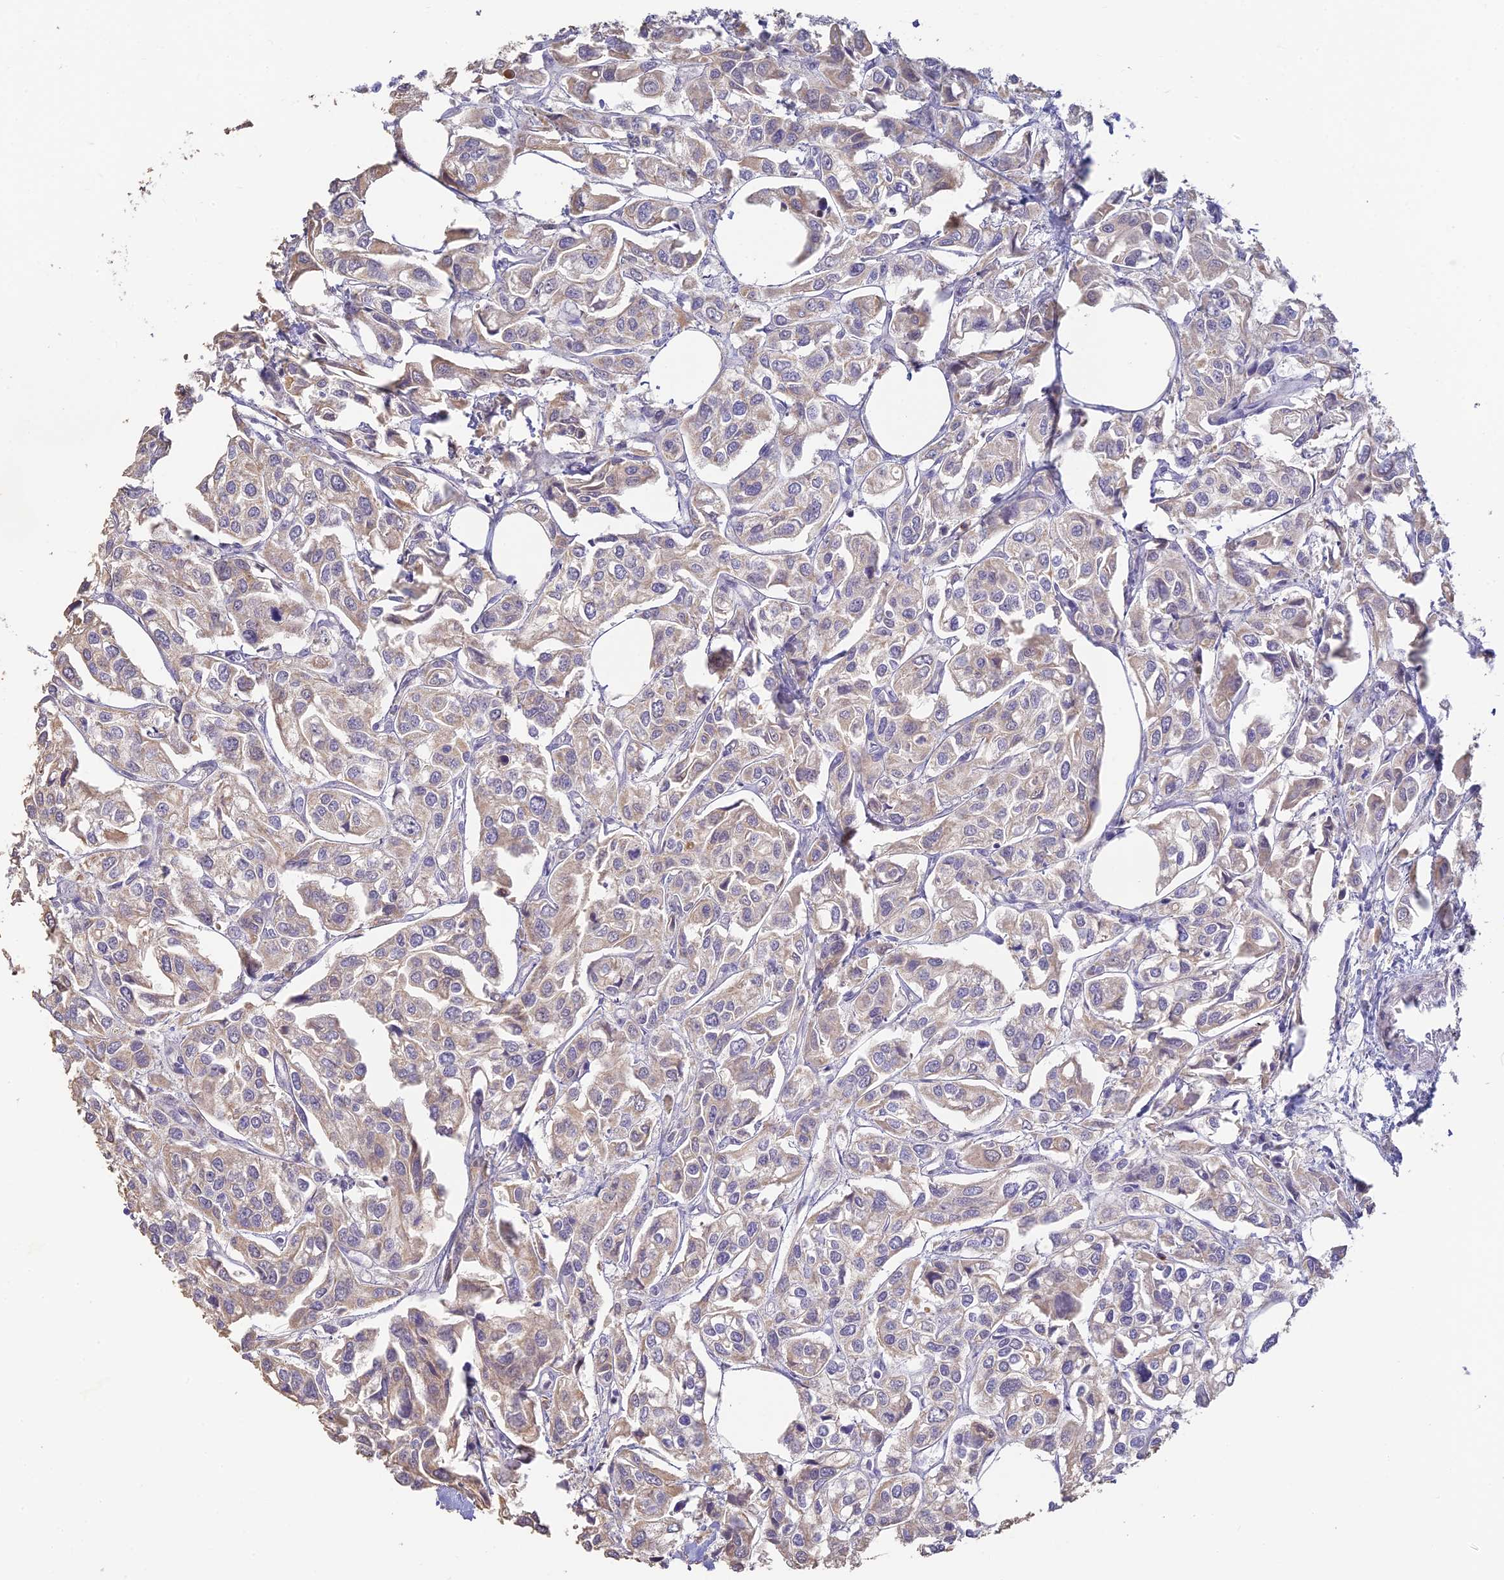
{"staining": {"intensity": "weak", "quantity": "25%-75%", "location": "cytoplasmic/membranous"}, "tissue": "urothelial cancer", "cell_type": "Tumor cells", "image_type": "cancer", "snomed": [{"axis": "morphology", "description": "Urothelial carcinoma, High grade"}, {"axis": "topography", "description": "Urinary bladder"}], "caption": "Immunohistochemical staining of human urothelial carcinoma (high-grade) reveals low levels of weak cytoplasmic/membranous expression in approximately 25%-75% of tumor cells.", "gene": "INTS13", "patient": {"sex": "male", "age": 67}}